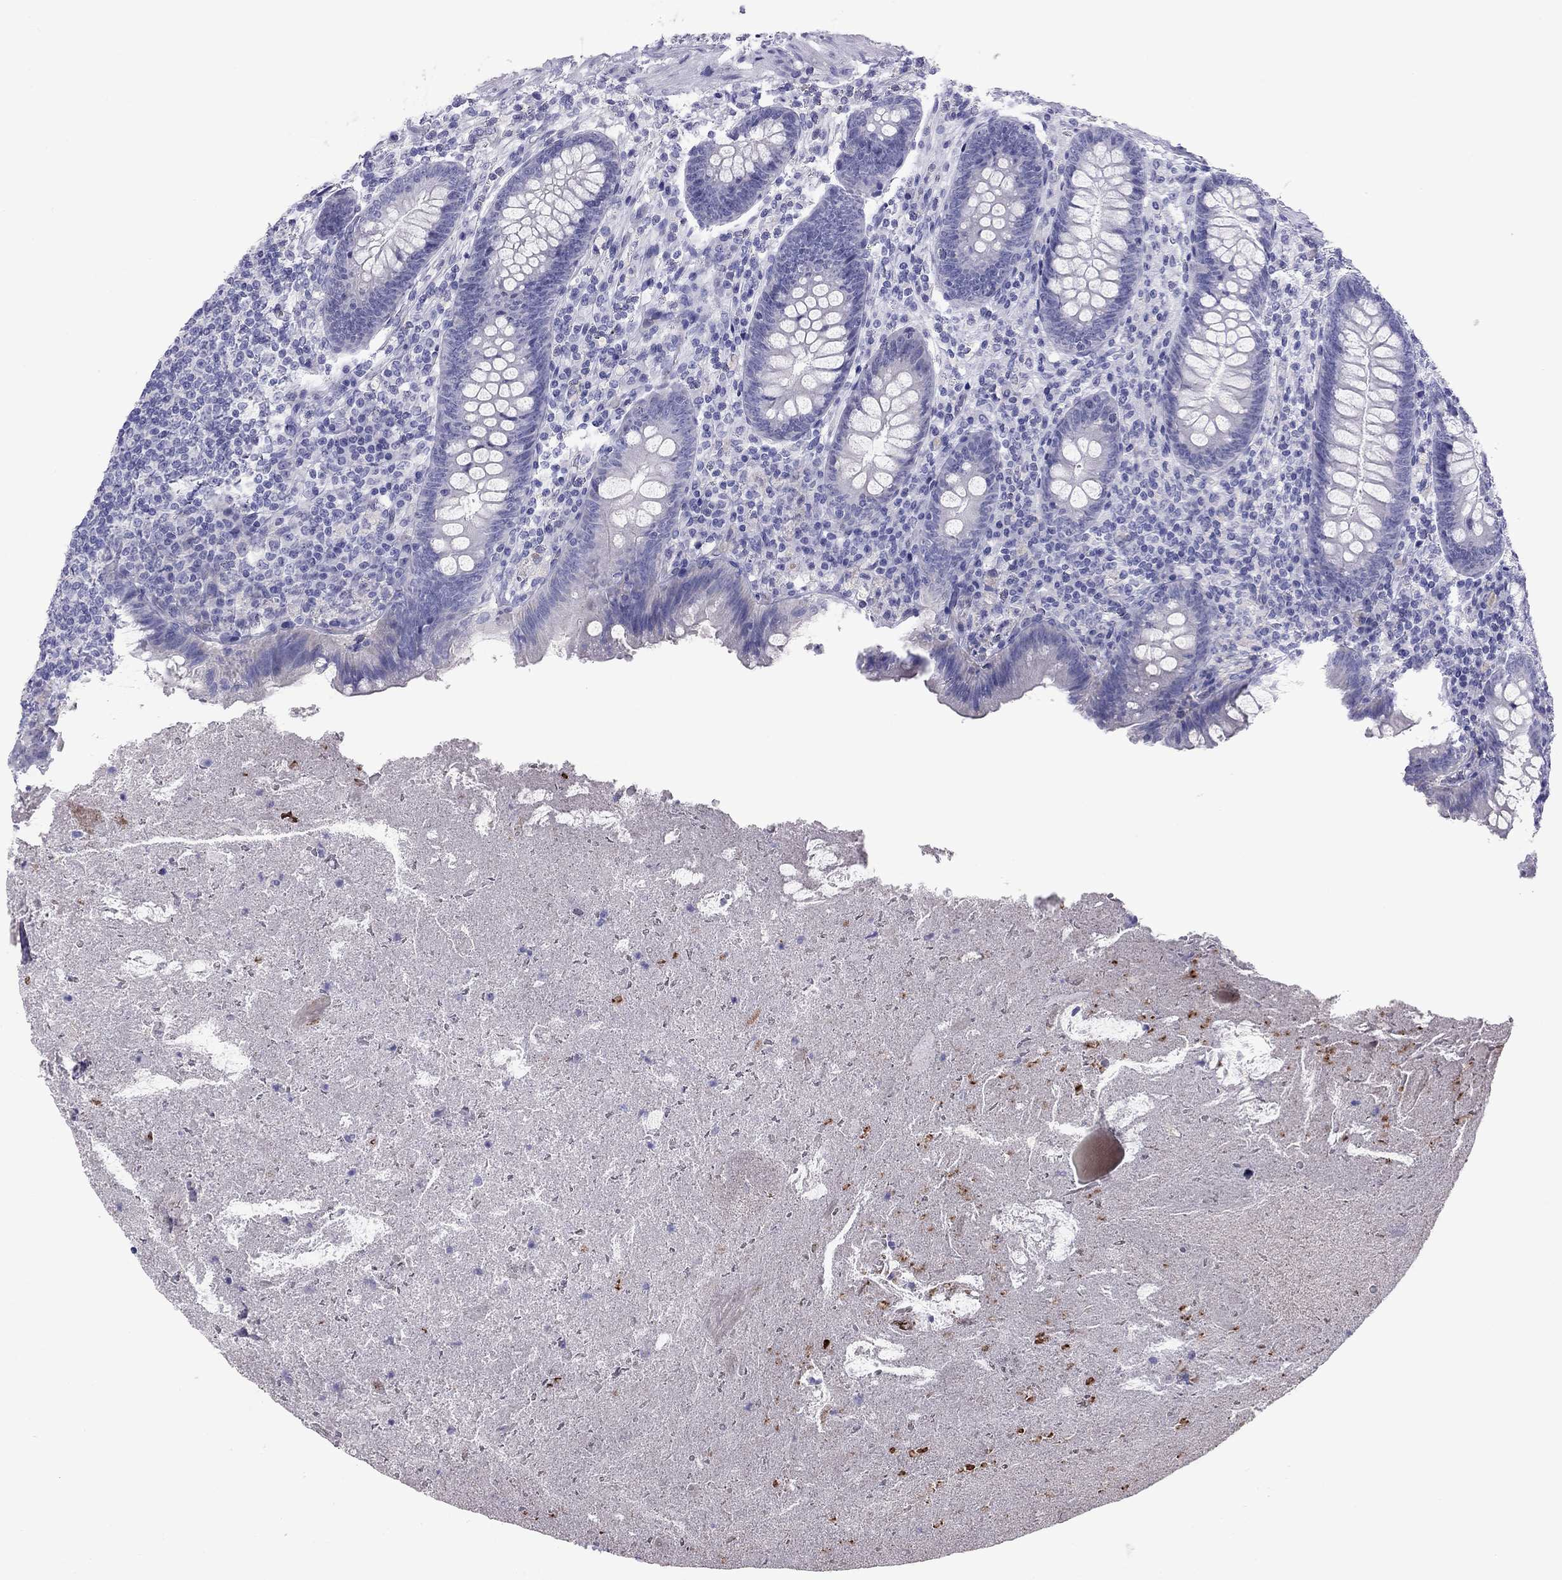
{"staining": {"intensity": "negative", "quantity": "none", "location": "none"}, "tissue": "appendix", "cell_type": "Glandular cells", "image_type": "normal", "snomed": [{"axis": "morphology", "description": "Normal tissue, NOS"}, {"axis": "topography", "description": "Appendix"}], "caption": "Human appendix stained for a protein using immunohistochemistry (IHC) shows no positivity in glandular cells.", "gene": "FSCN3", "patient": {"sex": "male", "age": 47}}